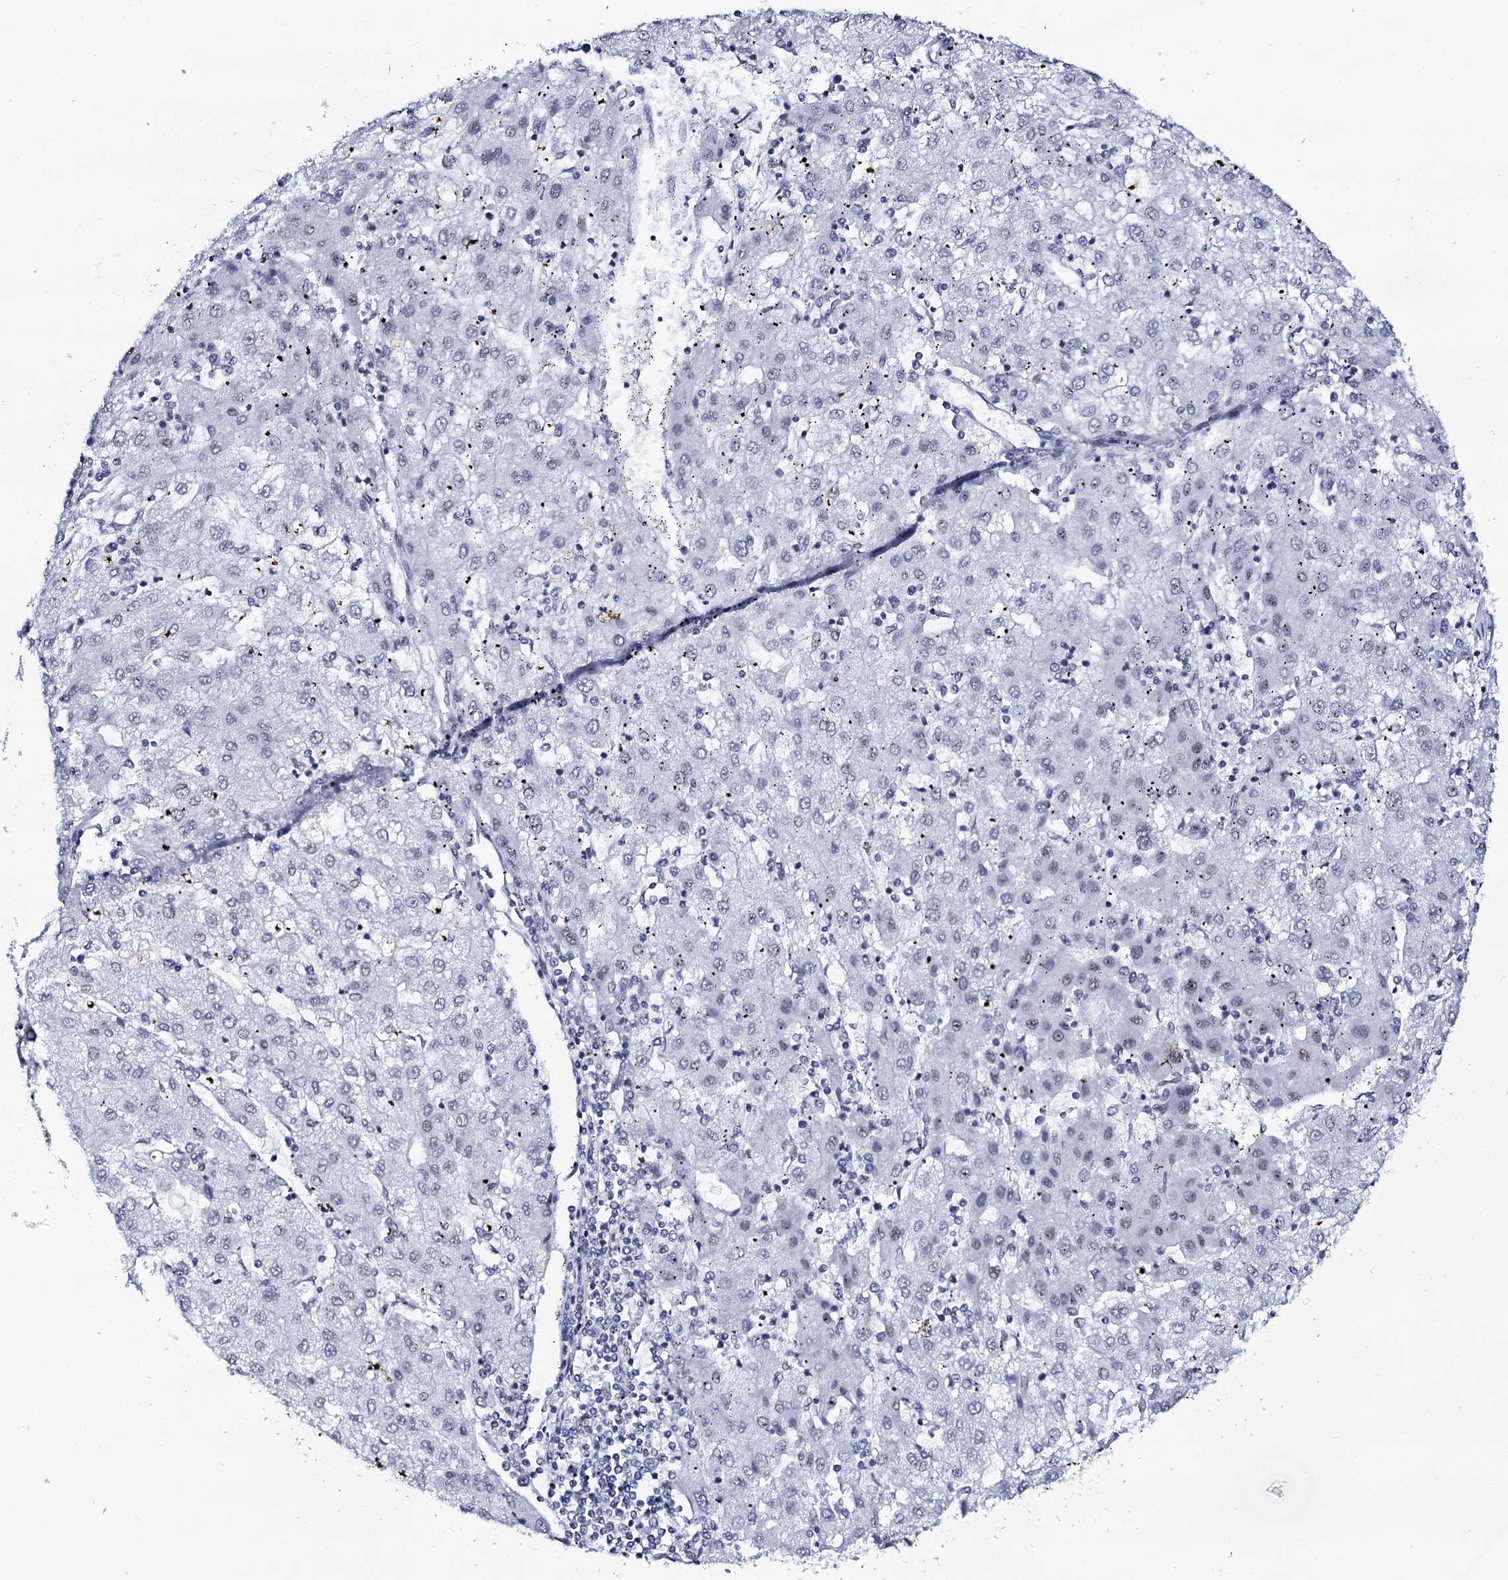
{"staining": {"intensity": "negative", "quantity": "none", "location": "none"}, "tissue": "liver cancer", "cell_type": "Tumor cells", "image_type": "cancer", "snomed": [{"axis": "morphology", "description": "Carcinoma, Hepatocellular, NOS"}, {"axis": "topography", "description": "Liver"}], "caption": "A photomicrograph of hepatocellular carcinoma (liver) stained for a protein reveals no brown staining in tumor cells.", "gene": "SPATA19", "patient": {"sex": "male", "age": 72}}